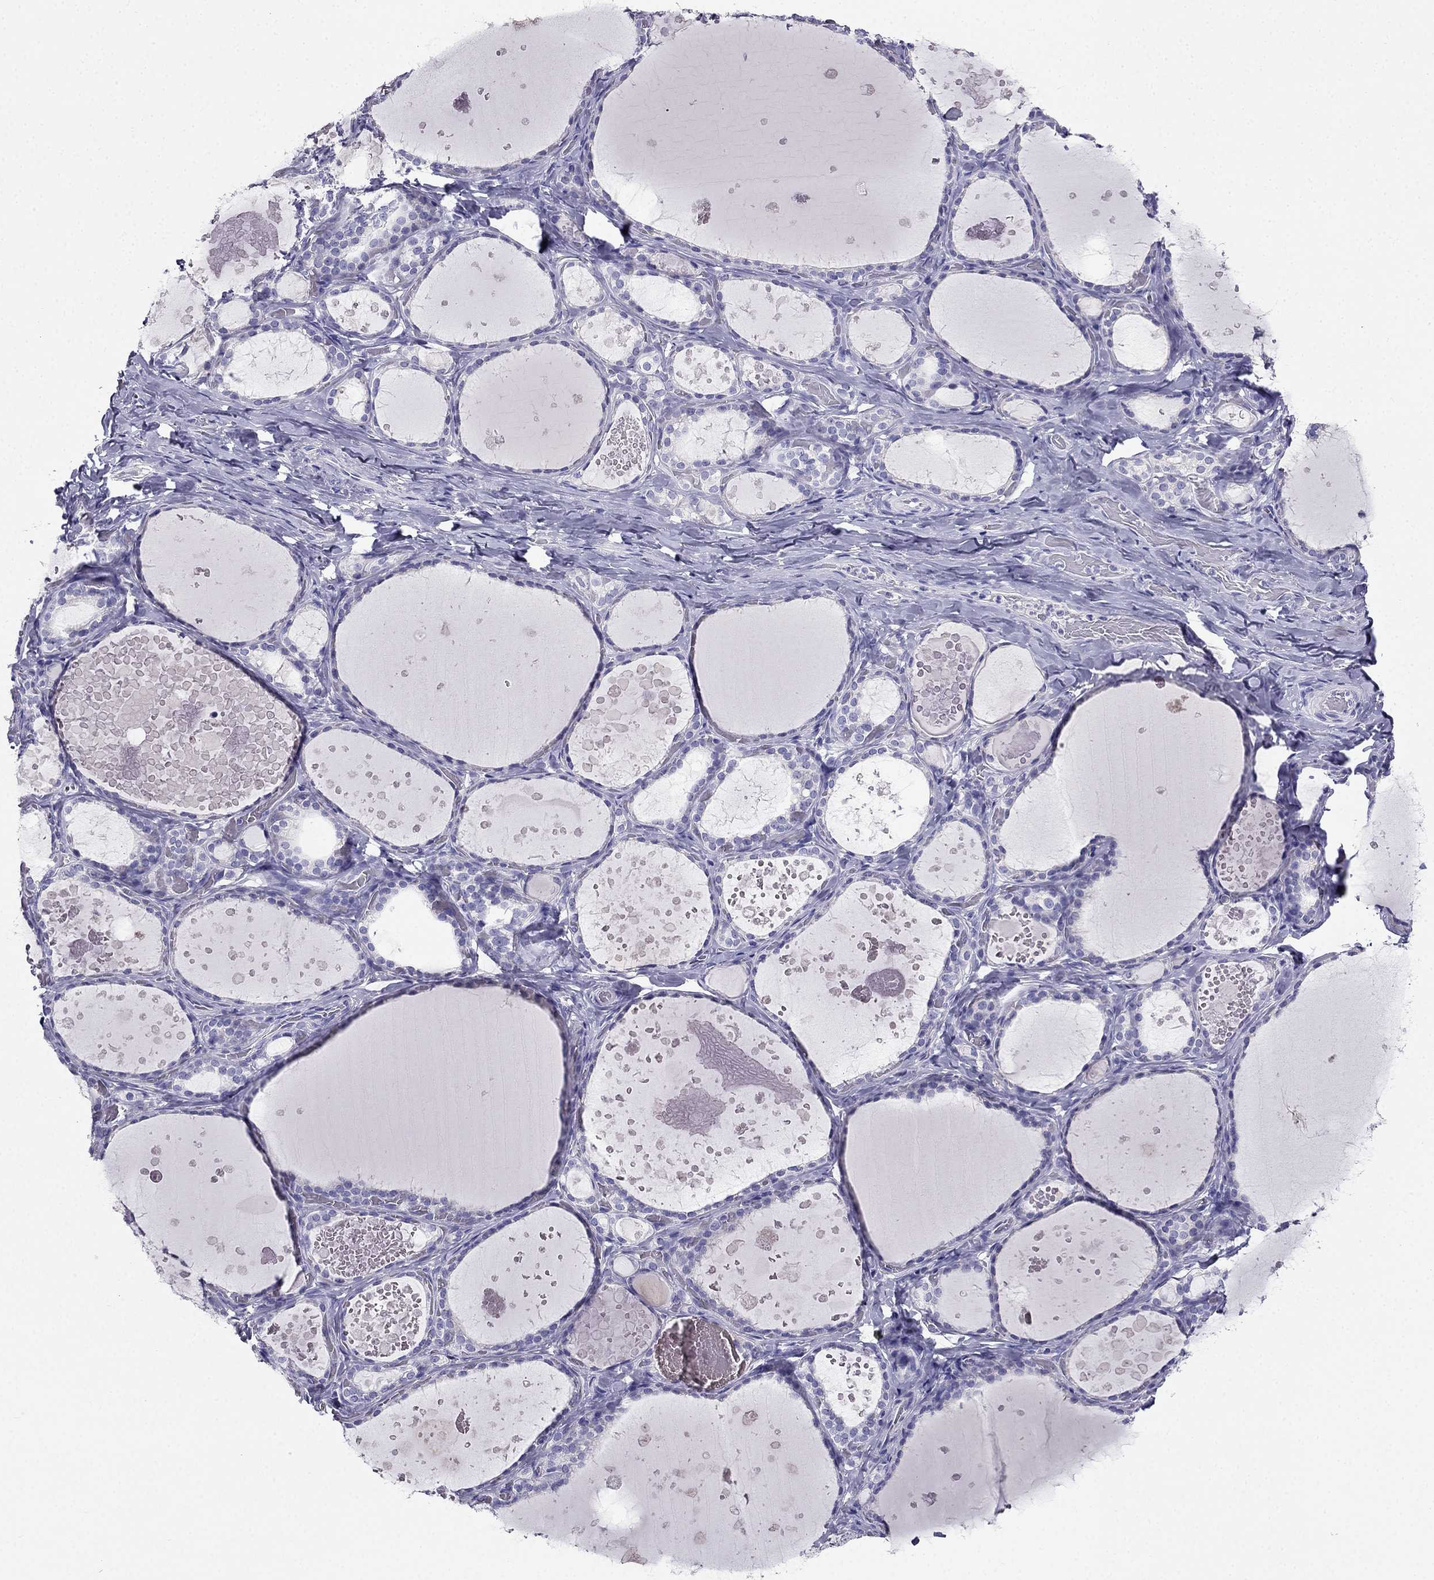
{"staining": {"intensity": "negative", "quantity": "none", "location": "none"}, "tissue": "thyroid gland", "cell_type": "Glandular cells", "image_type": "normal", "snomed": [{"axis": "morphology", "description": "Normal tissue, NOS"}, {"axis": "topography", "description": "Thyroid gland"}], "caption": "Glandular cells show no significant positivity in benign thyroid gland. The staining was performed using DAB (3,3'-diaminobenzidine) to visualize the protein expression in brown, while the nuclei were stained in blue with hematoxylin (Magnification: 20x).", "gene": "PTH", "patient": {"sex": "female", "age": 56}}